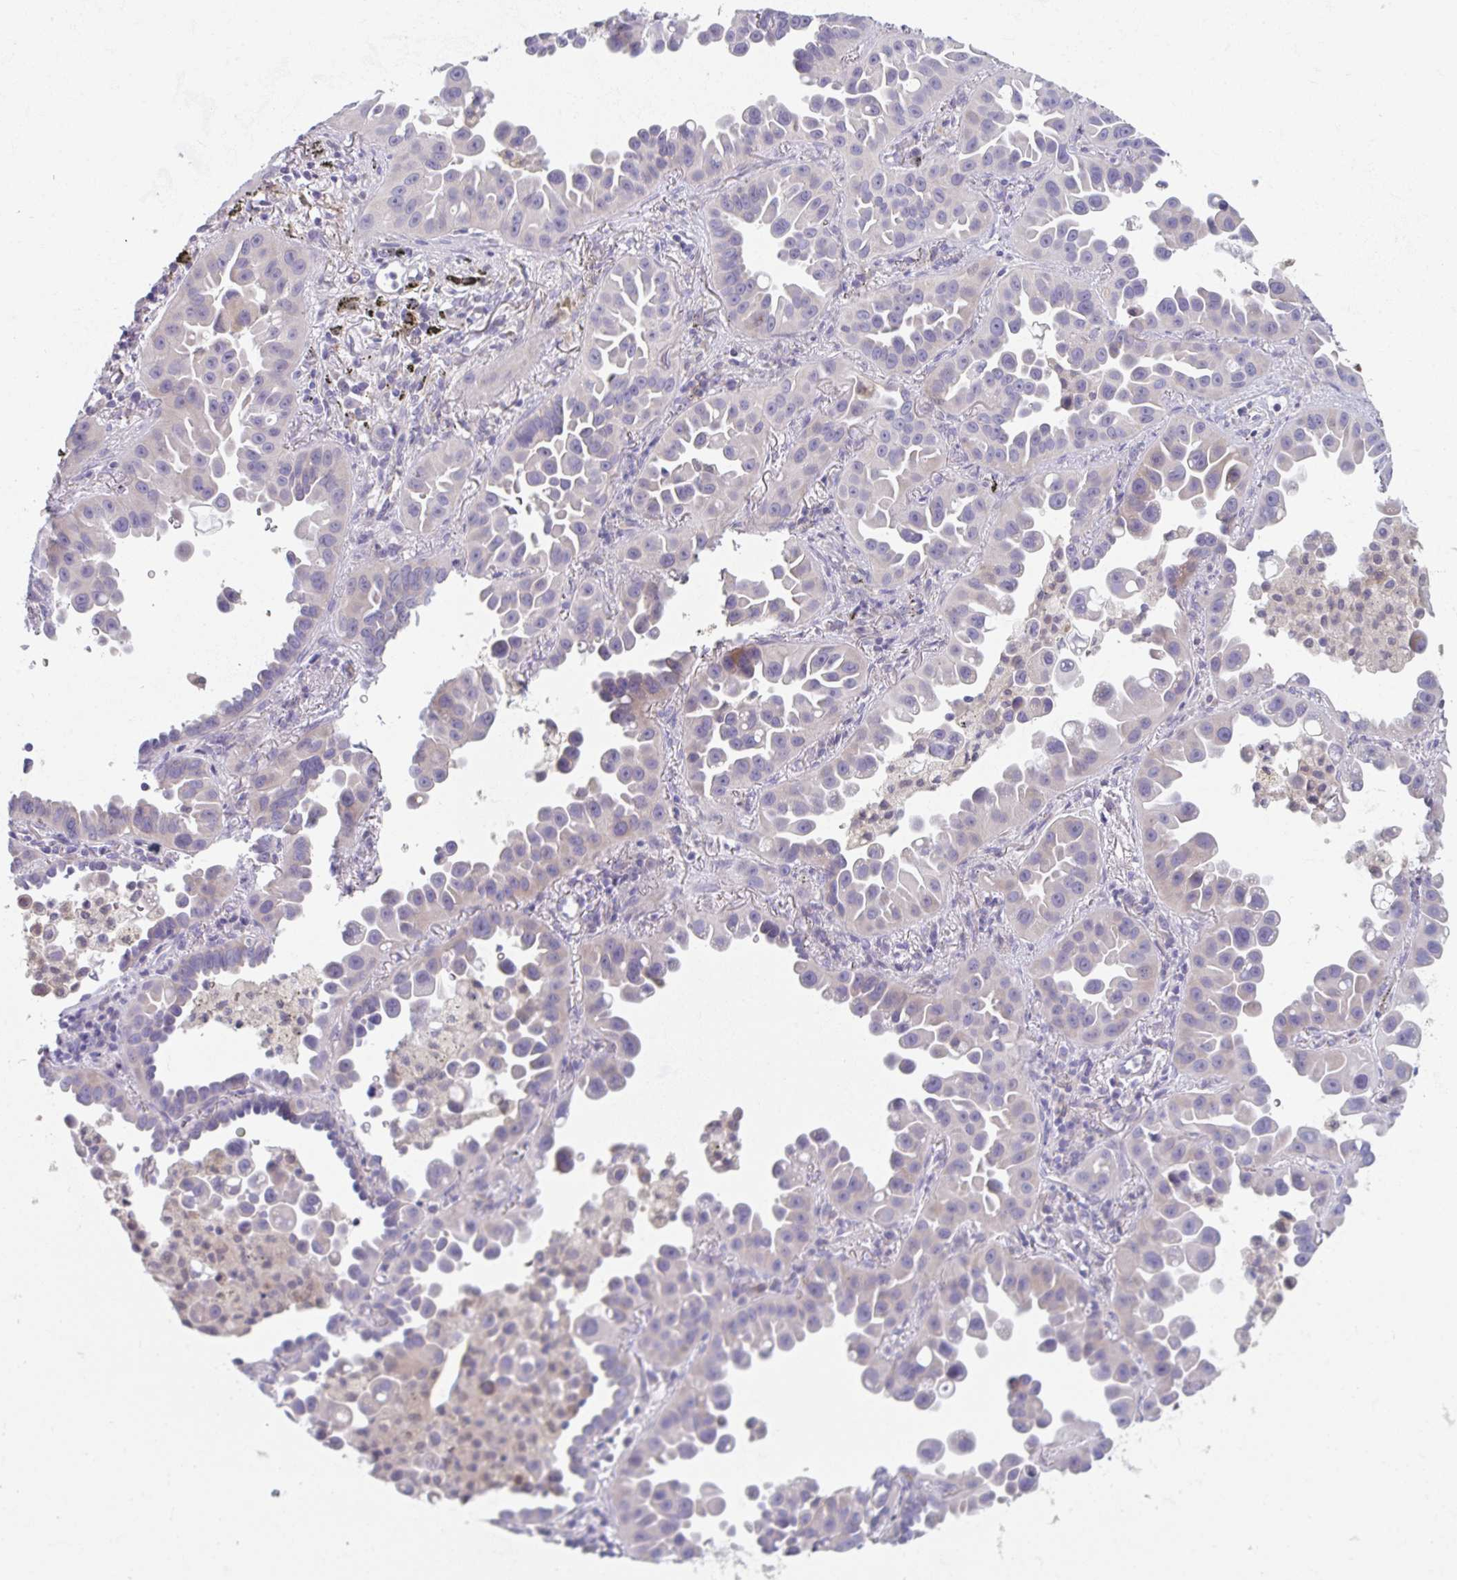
{"staining": {"intensity": "negative", "quantity": "none", "location": "none"}, "tissue": "lung cancer", "cell_type": "Tumor cells", "image_type": "cancer", "snomed": [{"axis": "morphology", "description": "Adenocarcinoma, NOS"}, {"axis": "topography", "description": "Lung"}], "caption": "There is no significant expression in tumor cells of lung cancer (adenocarcinoma). Brightfield microscopy of IHC stained with DAB (brown) and hematoxylin (blue), captured at high magnification.", "gene": "PTPRD", "patient": {"sex": "male", "age": 68}}